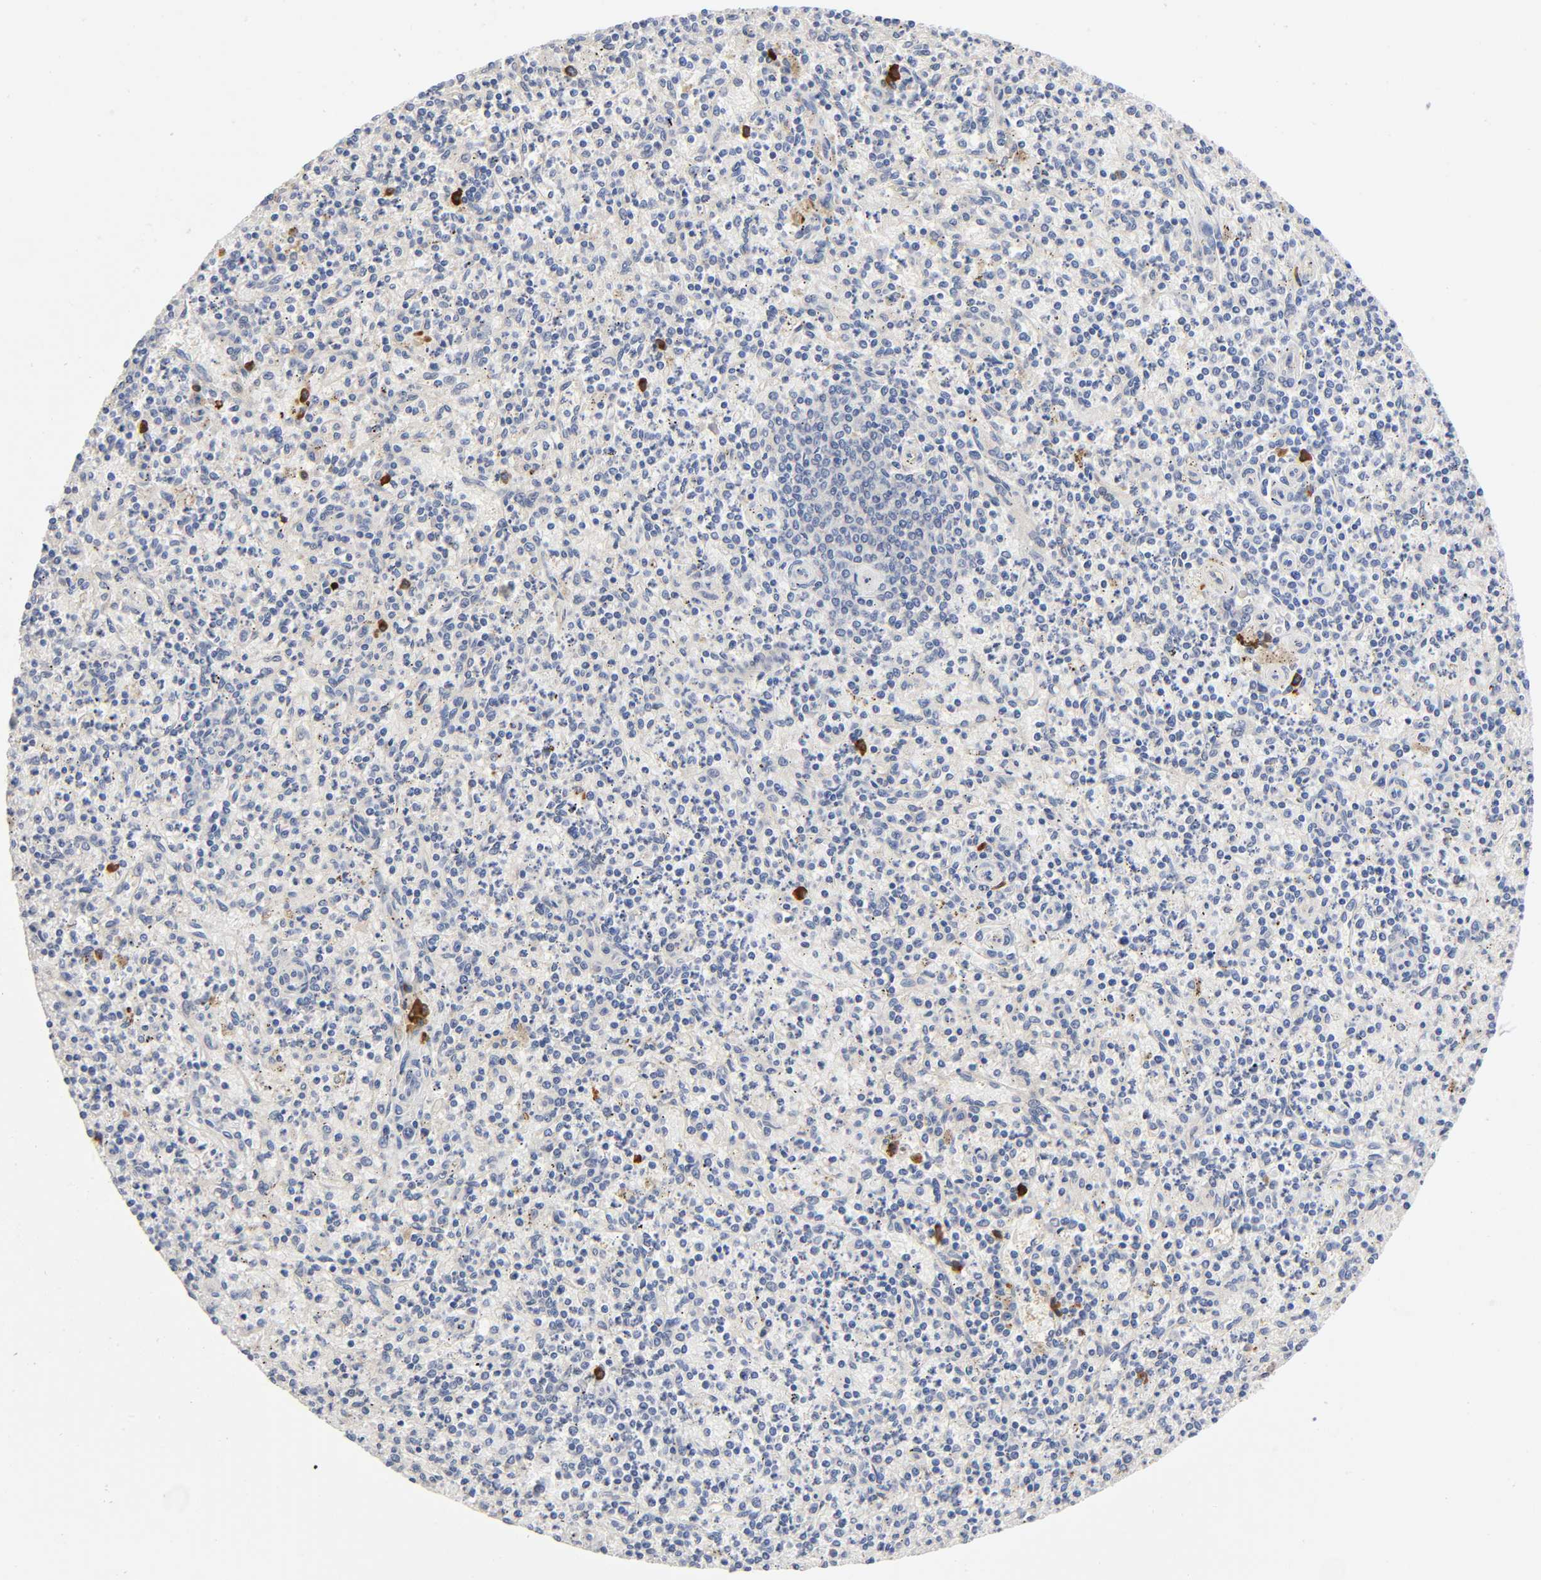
{"staining": {"intensity": "strong", "quantity": "<25%", "location": "cytoplasmic/membranous"}, "tissue": "spleen", "cell_type": "Cells in red pulp", "image_type": "normal", "snomed": [{"axis": "morphology", "description": "Normal tissue, NOS"}, {"axis": "topography", "description": "Spleen"}], "caption": "The micrograph displays a brown stain indicating the presence of a protein in the cytoplasmic/membranous of cells in red pulp in spleen.", "gene": "NOVA1", "patient": {"sex": "male", "age": 72}}